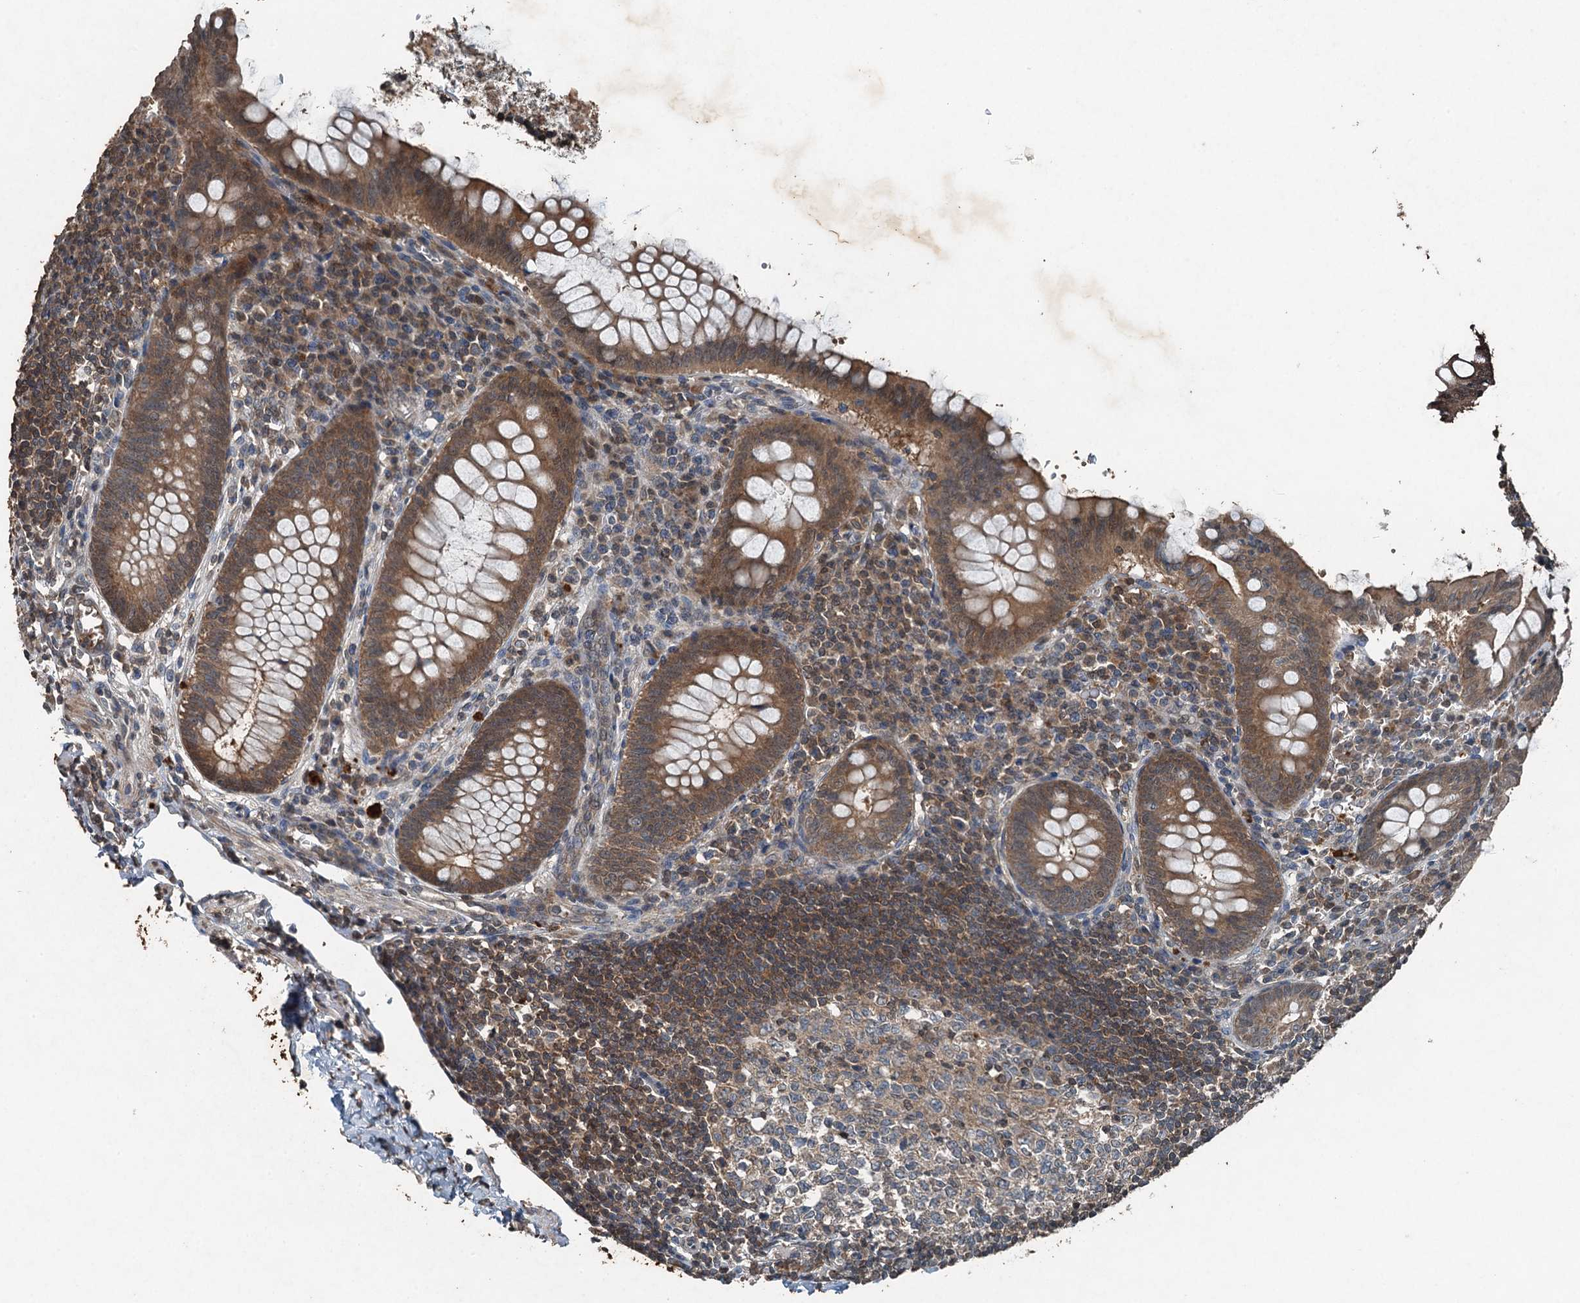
{"staining": {"intensity": "moderate", "quantity": ">75%", "location": "cytoplasmic/membranous"}, "tissue": "appendix", "cell_type": "Glandular cells", "image_type": "normal", "snomed": [{"axis": "morphology", "description": "Normal tissue, NOS"}, {"axis": "topography", "description": "Appendix"}], "caption": "Immunohistochemical staining of unremarkable appendix exhibits >75% levels of moderate cytoplasmic/membranous protein positivity in approximately >75% of glandular cells. The staining was performed using DAB, with brown indicating positive protein expression. Nuclei are stained blue with hematoxylin.", "gene": "TCTN1", "patient": {"sex": "female", "age": 33}}